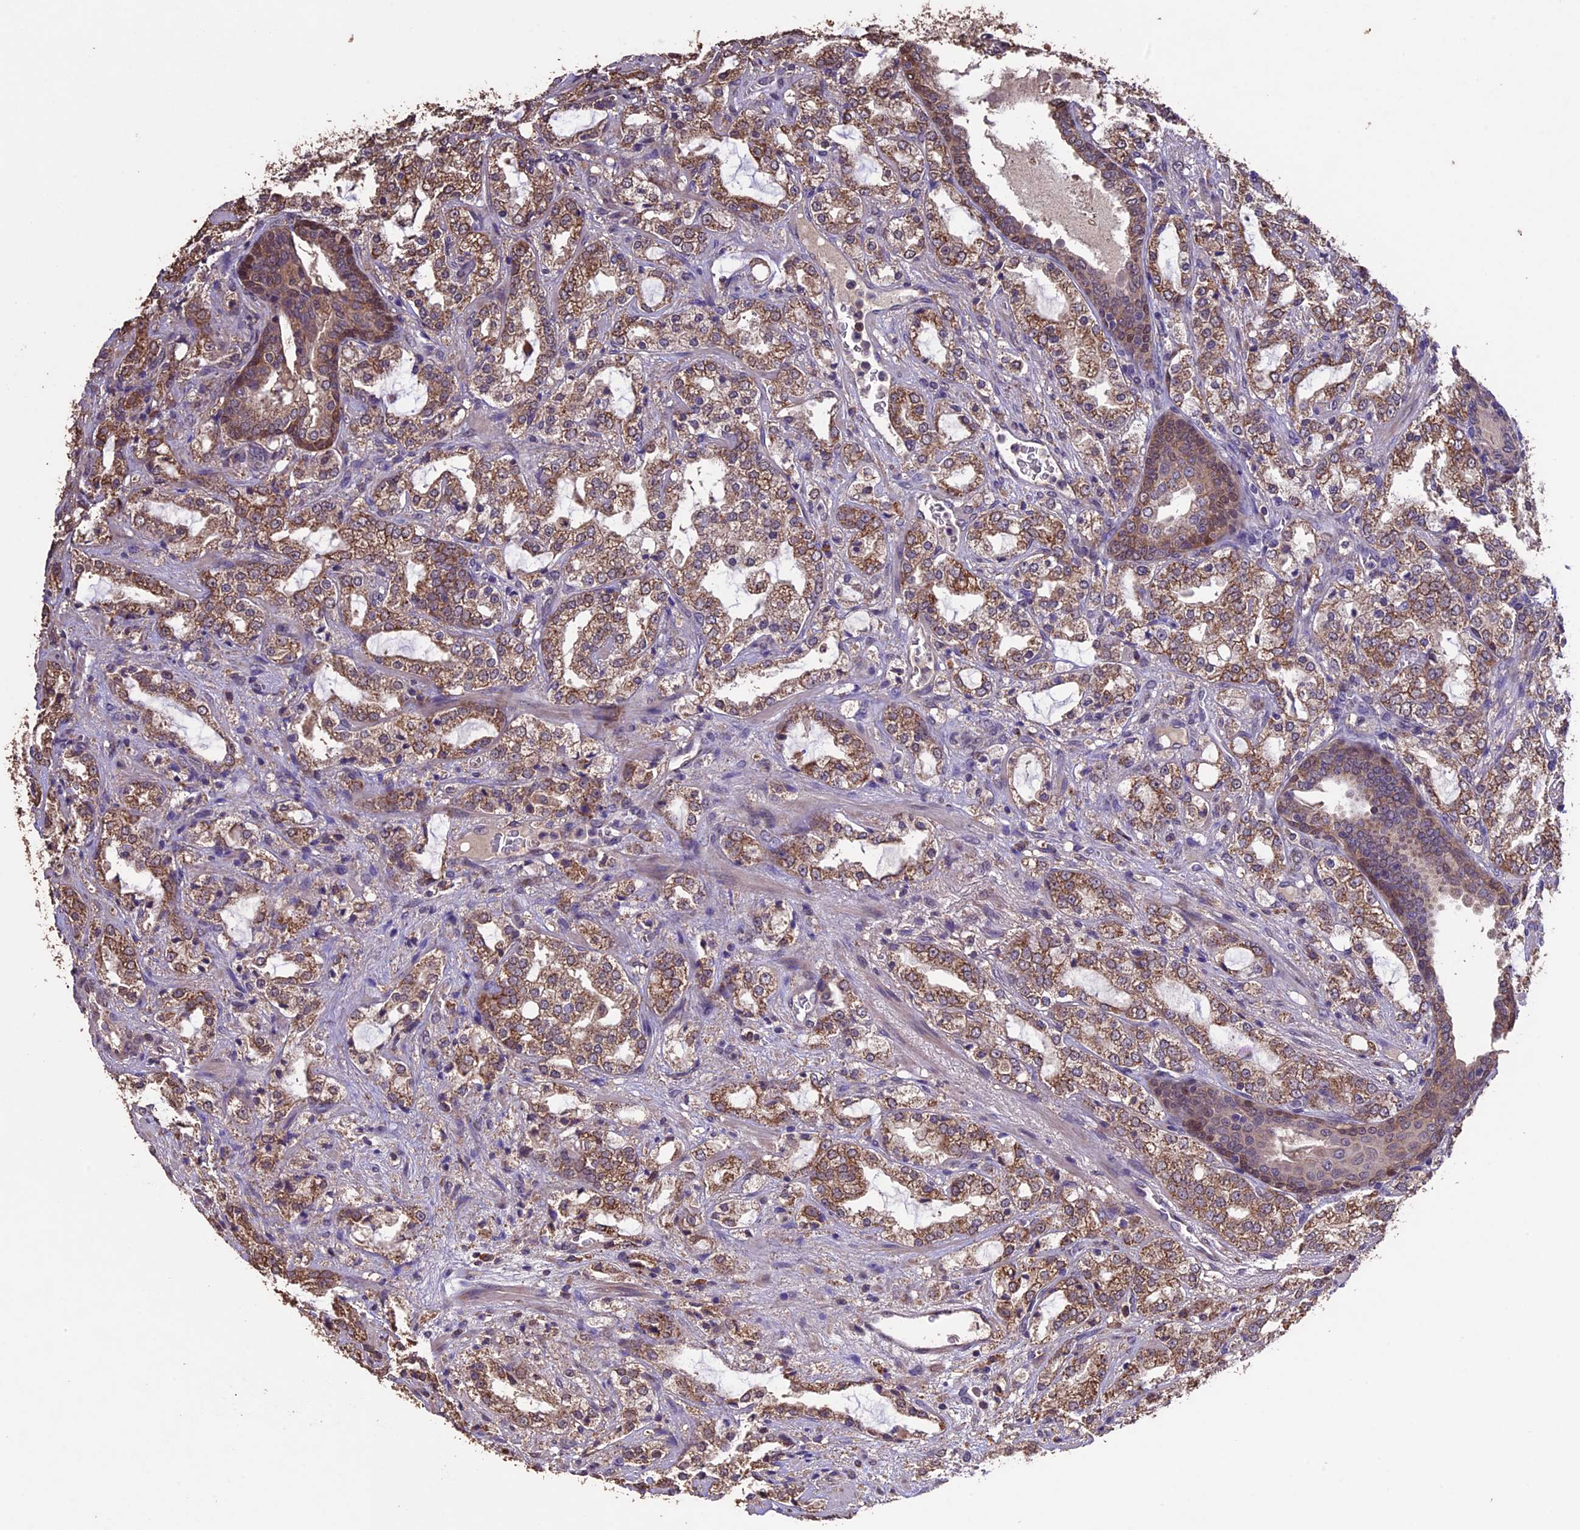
{"staining": {"intensity": "moderate", "quantity": ">75%", "location": "cytoplasmic/membranous"}, "tissue": "prostate cancer", "cell_type": "Tumor cells", "image_type": "cancer", "snomed": [{"axis": "morphology", "description": "Adenocarcinoma, High grade"}, {"axis": "topography", "description": "Prostate"}], "caption": "Prostate cancer stained with a protein marker reveals moderate staining in tumor cells.", "gene": "DIS3L", "patient": {"sex": "male", "age": 64}}